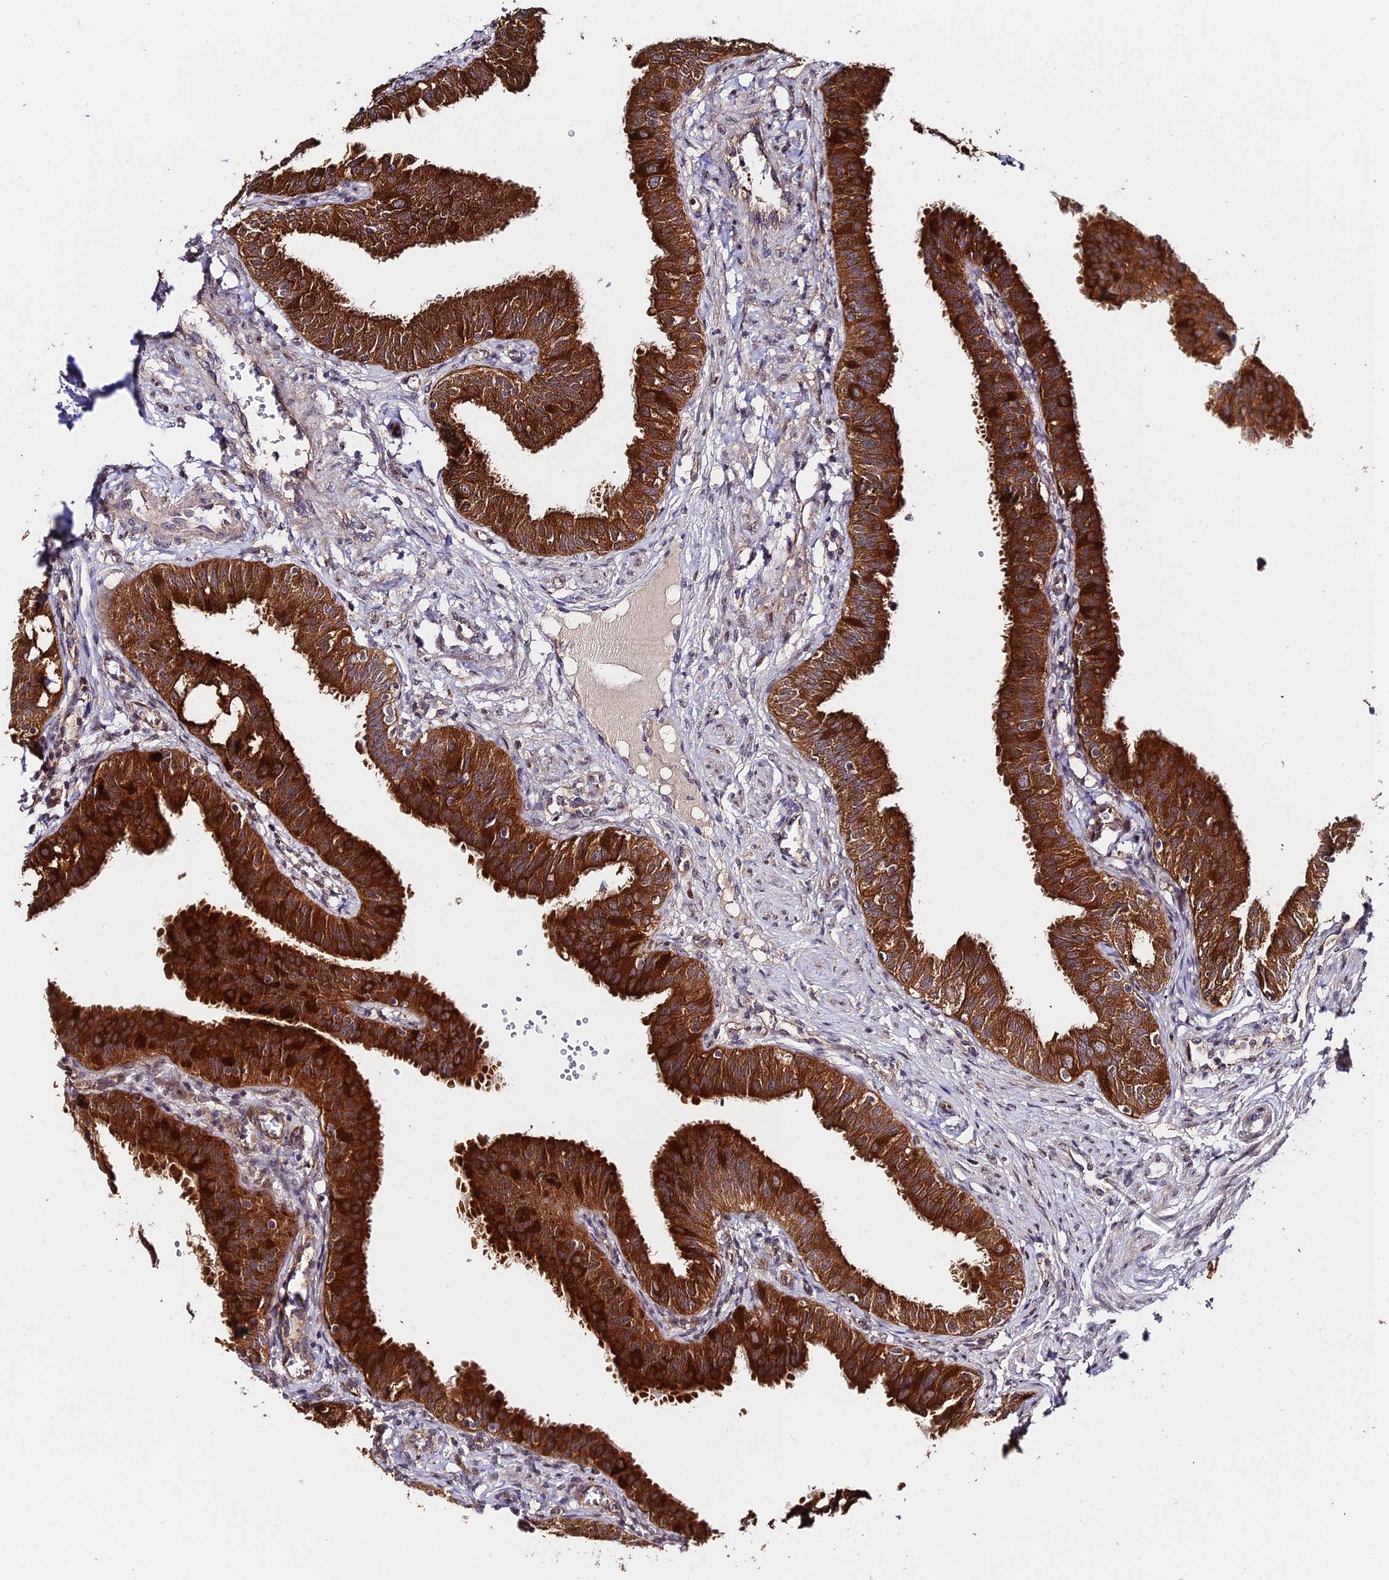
{"staining": {"intensity": "strong", "quantity": ">75%", "location": "cytoplasmic/membranous"}, "tissue": "fallopian tube", "cell_type": "Glandular cells", "image_type": "normal", "snomed": [{"axis": "morphology", "description": "Normal tissue, NOS"}, {"axis": "topography", "description": "Fallopian tube"}, {"axis": "topography", "description": "Ovary"}], "caption": "Unremarkable fallopian tube was stained to show a protein in brown. There is high levels of strong cytoplasmic/membranous expression in about >75% of glandular cells.", "gene": "C3orf20", "patient": {"sex": "female", "age": 42}}